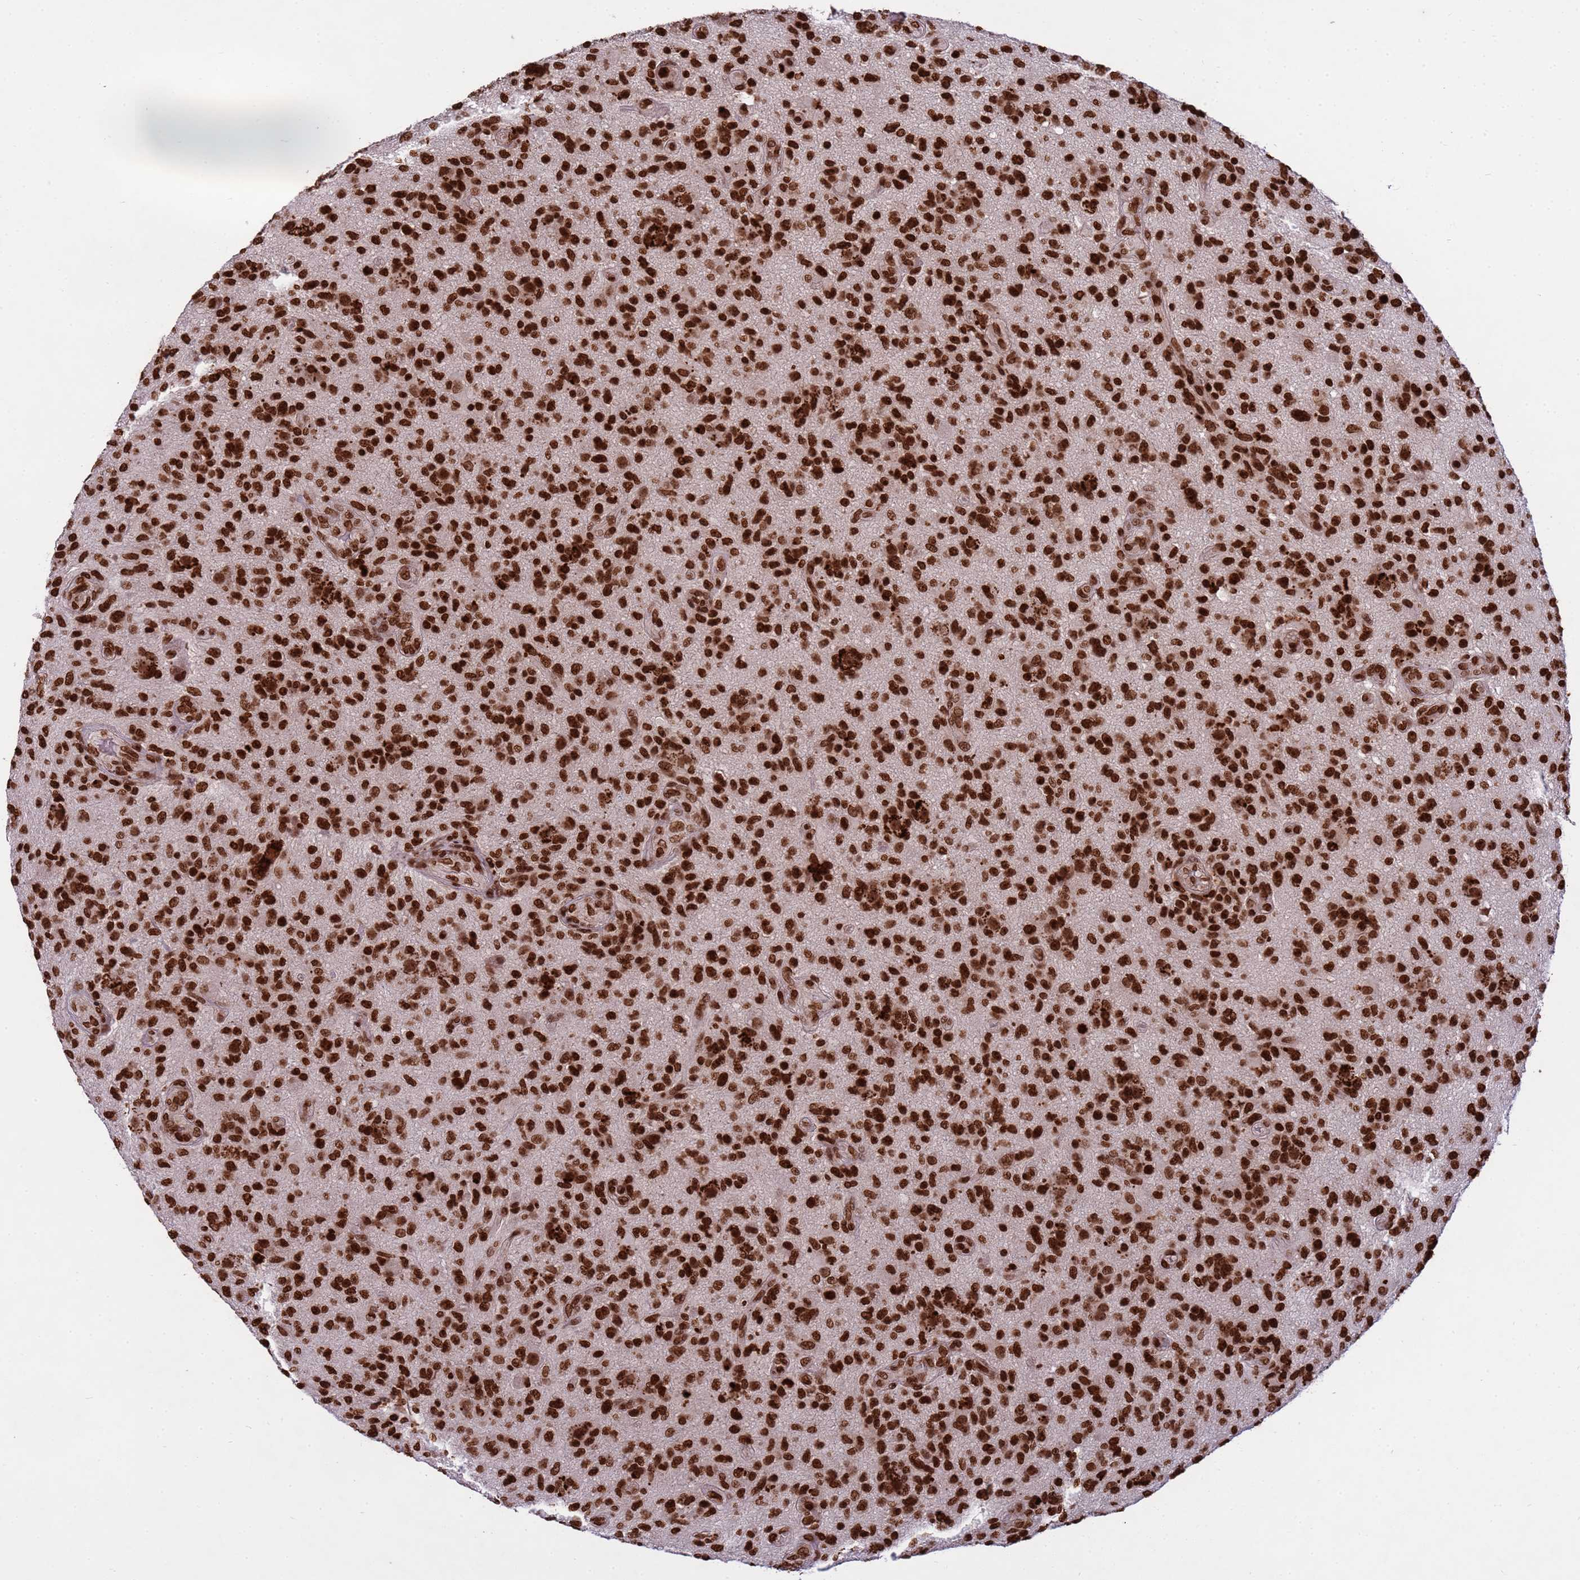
{"staining": {"intensity": "strong", "quantity": ">75%", "location": "nuclear"}, "tissue": "glioma", "cell_type": "Tumor cells", "image_type": "cancer", "snomed": [{"axis": "morphology", "description": "Glioma, malignant, High grade"}, {"axis": "topography", "description": "Brain"}], "caption": "Human malignant glioma (high-grade) stained with a brown dye shows strong nuclear positive expression in approximately >75% of tumor cells.", "gene": "H3-3B", "patient": {"sex": "male", "age": 47}}